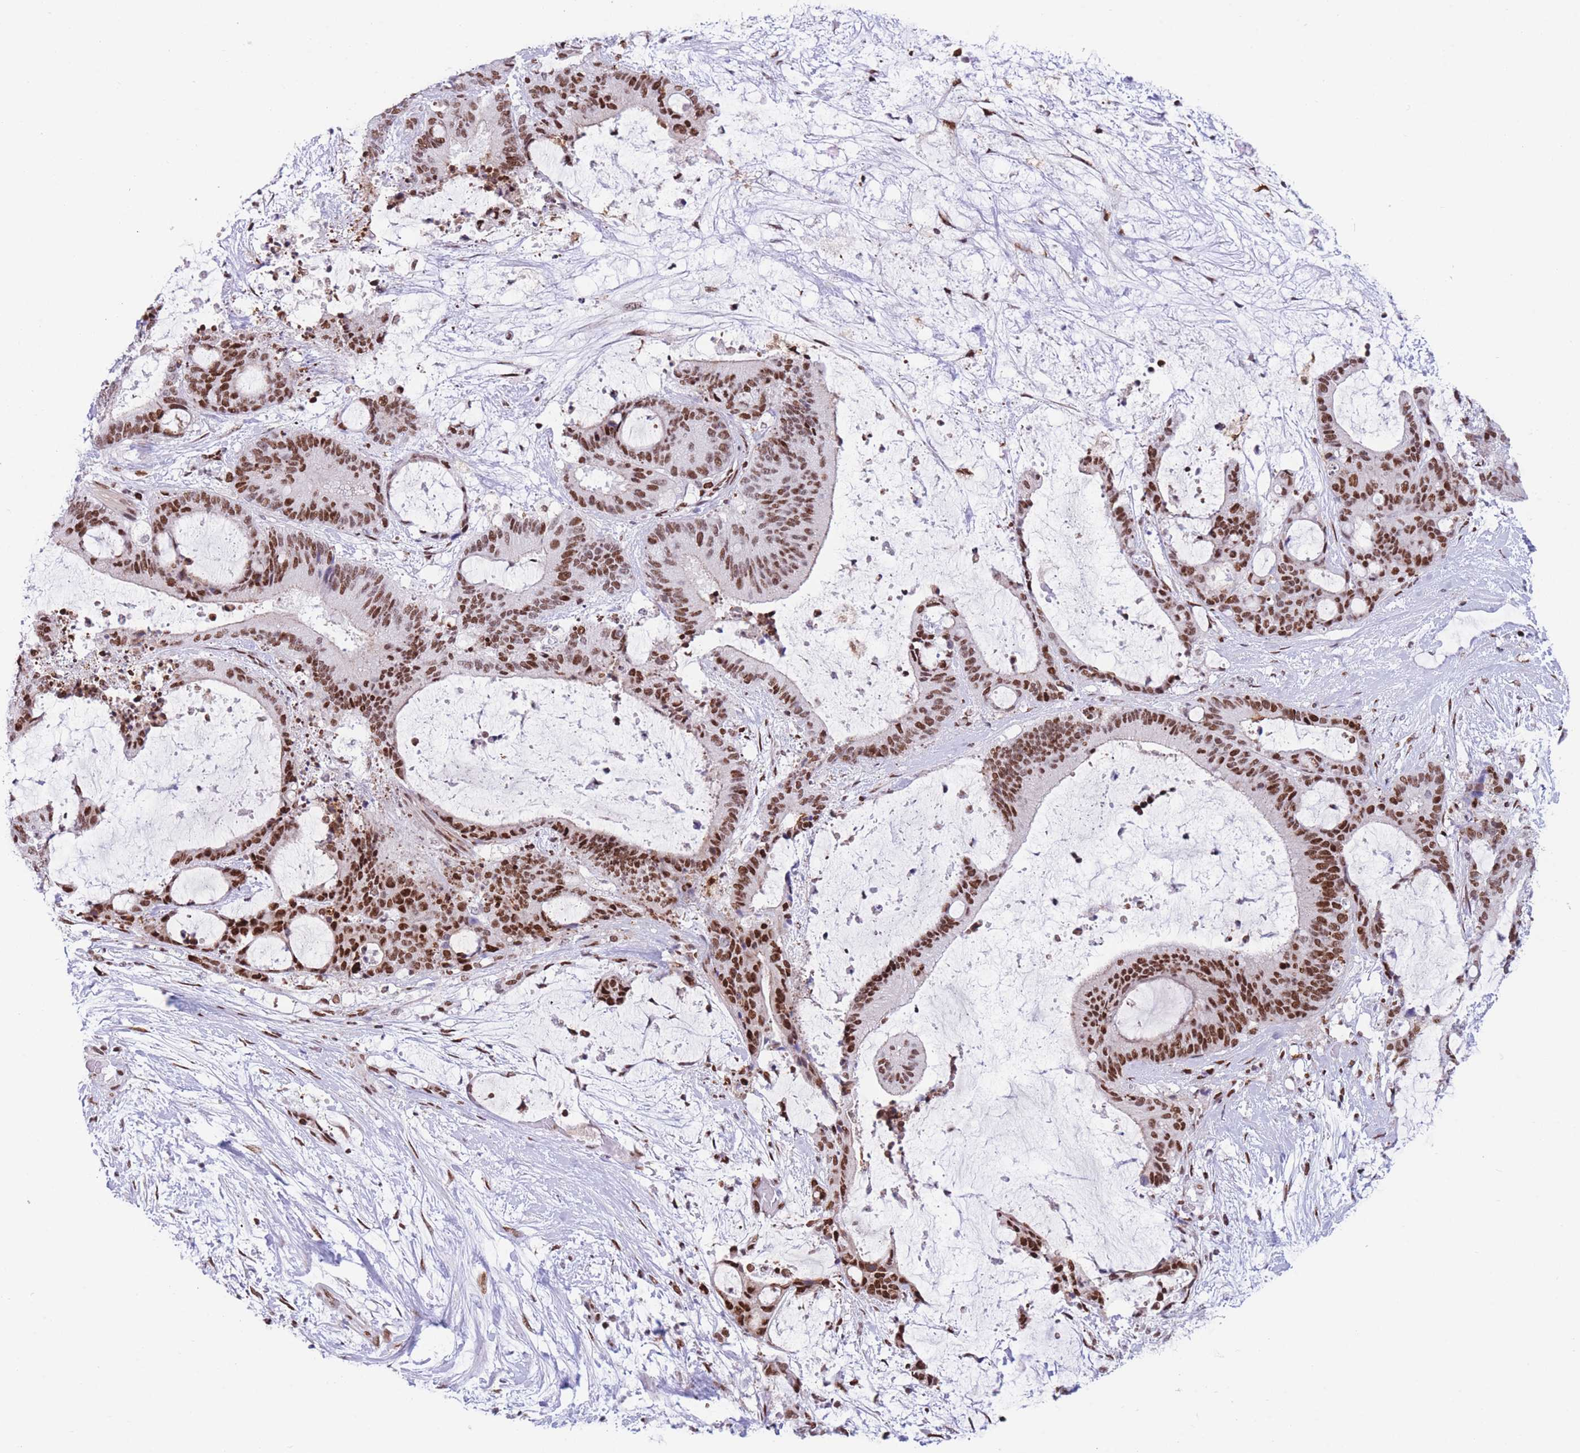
{"staining": {"intensity": "strong", "quantity": ">75%", "location": "nuclear"}, "tissue": "liver cancer", "cell_type": "Tumor cells", "image_type": "cancer", "snomed": [{"axis": "morphology", "description": "Normal tissue, NOS"}, {"axis": "morphology", "description": "Cholangiocarcinoma"}, {"axis": "topography", "description": "Liver"}, {"axis": "topography", "description": "Peripheral nerve tissue"}], "caption": "Protein expression analysis of liver cholangiocarcinoma reveals strong nuclear positivity in approximately >75% of tumor cells.", "gene": "DNAJC3", "patient": {"sex": "female", "age": 73}}